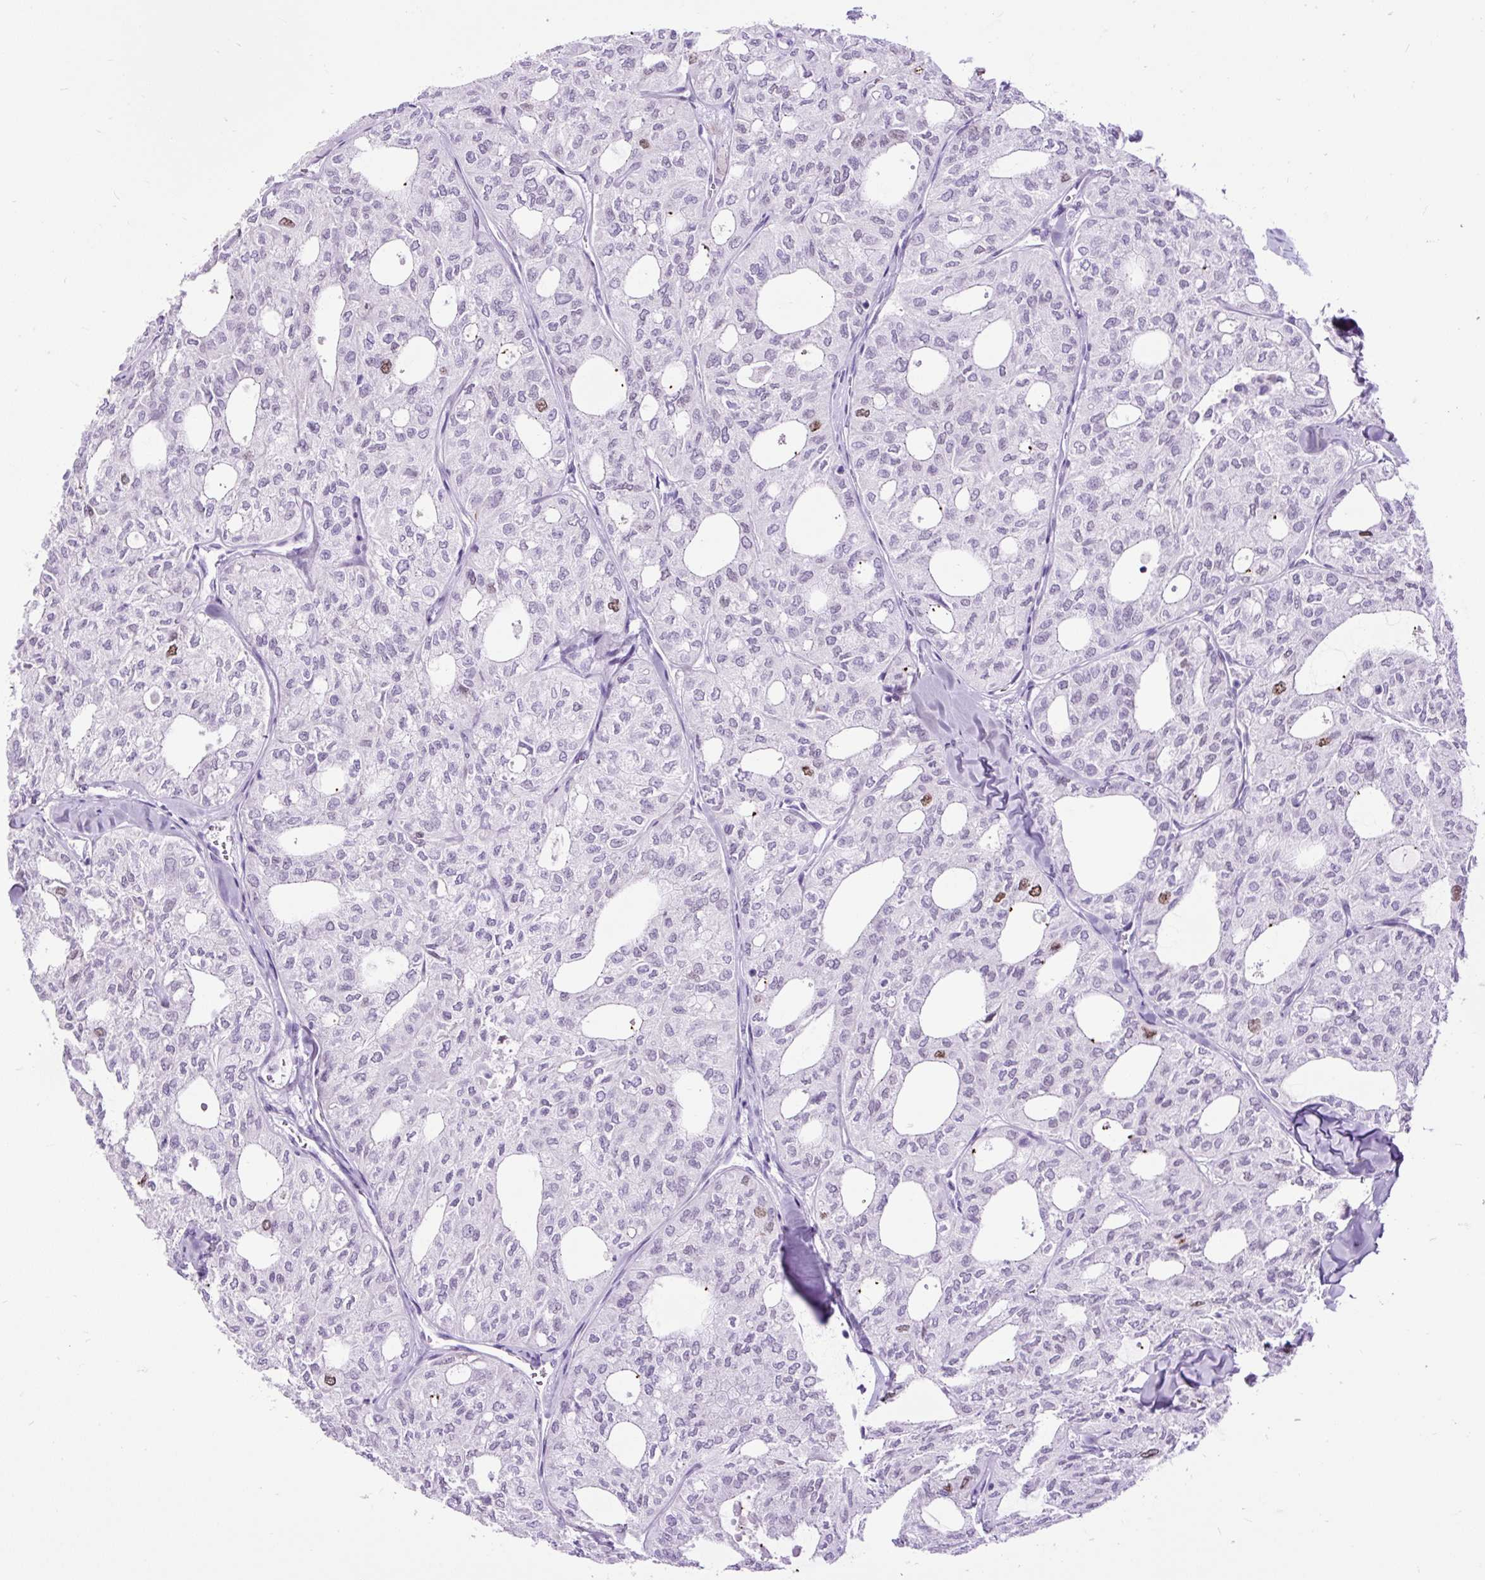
{"staining": {"intensity": "moderate", "quantity": "<25%", "location": "nuclear"}, "tissue": "thyroid cancer", "cell_type": "Tumor cells", "image_type": "cancer", "snomed": [{"axis": "morphology", "description": "Follicular adenoma carcinoma, NOS"}, {"axis": "topography", "description": "Thyroid gland"}], "caption": "Human thyroid follicular adenoma carcinoma stained with a protein marker displays moderate staining in tumor cells.", "gene": "RACGAP1", "patient": {"sex": "male", "age": 75}}